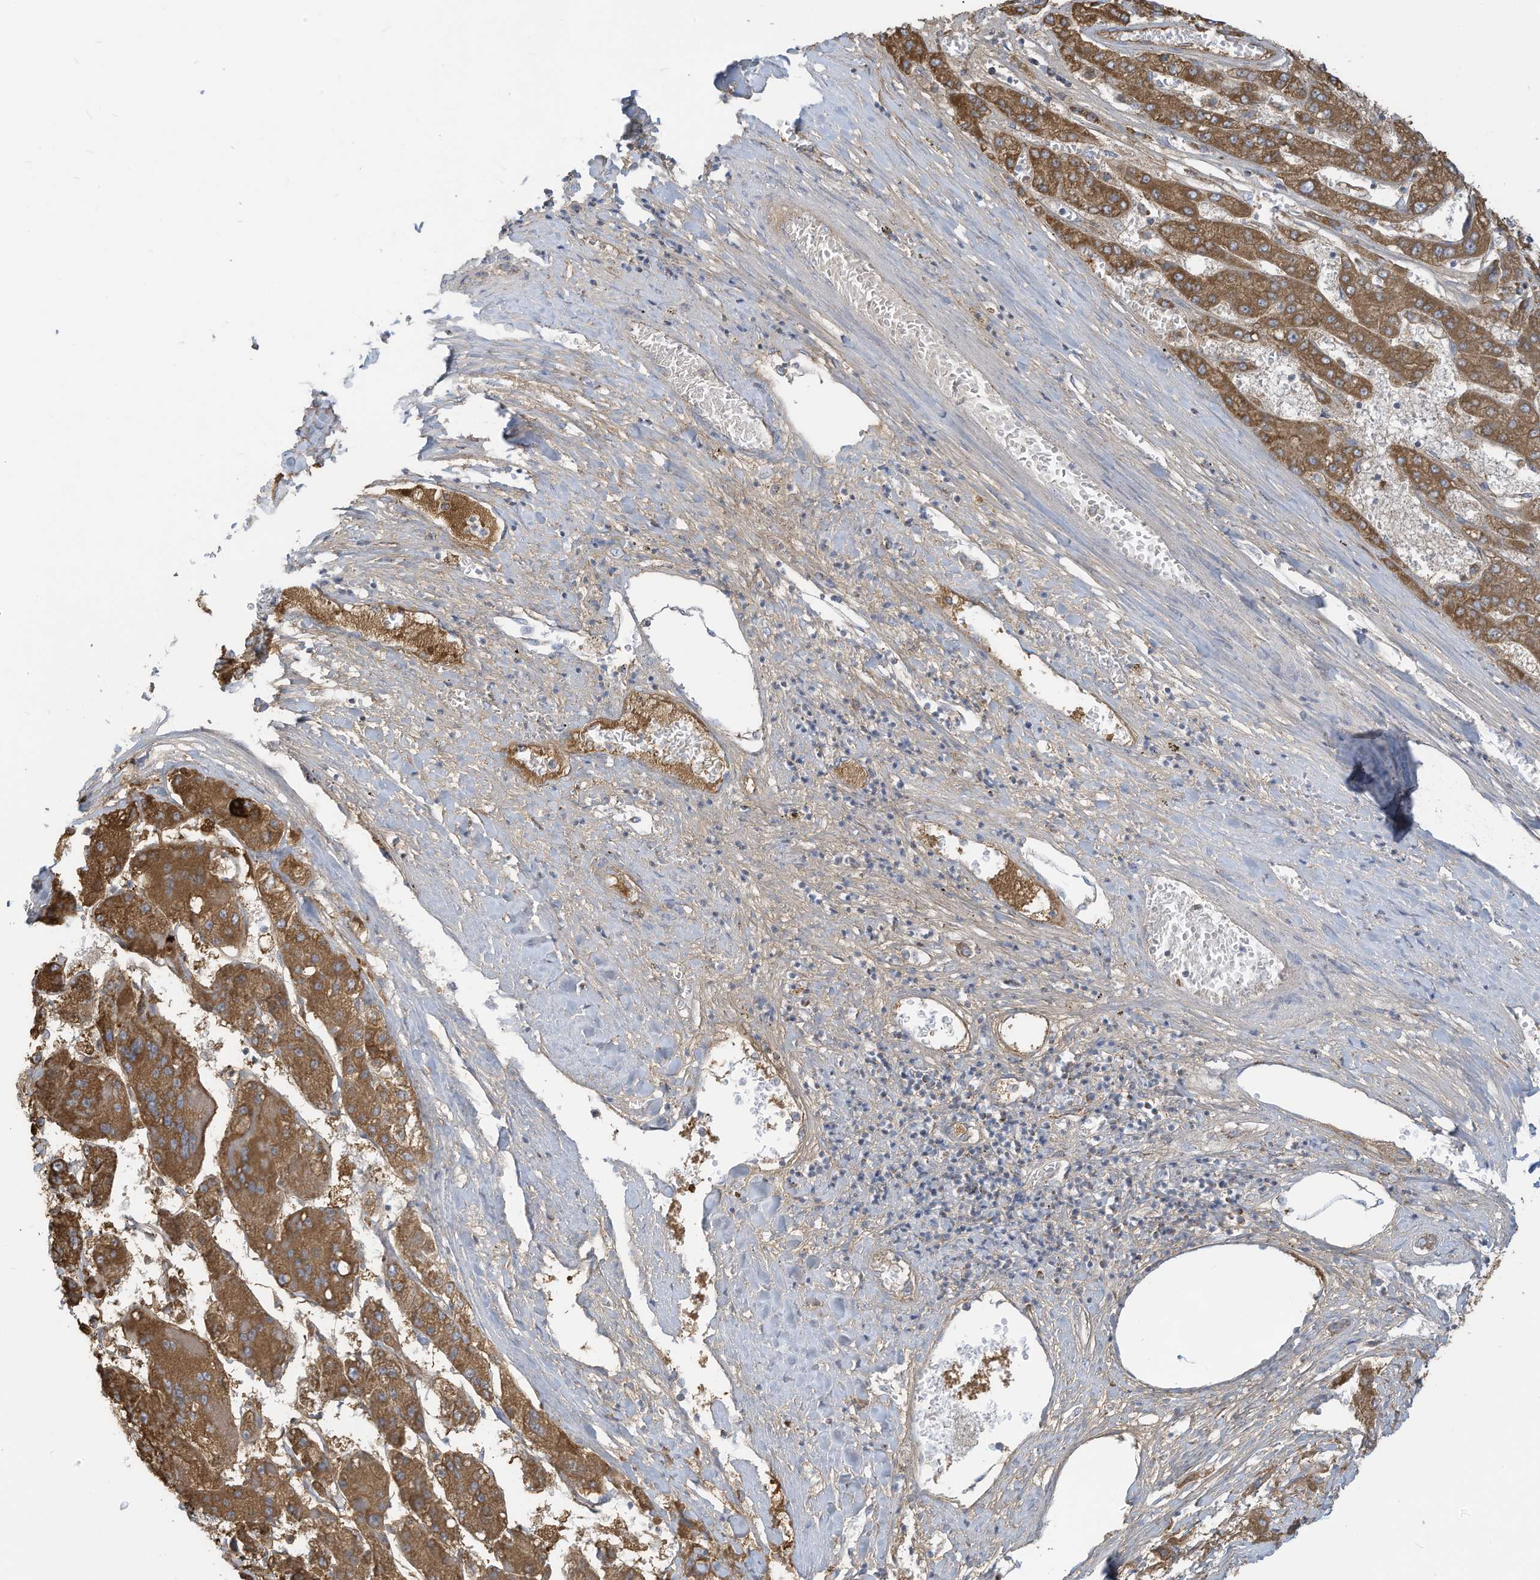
{"staining": {"intensity": "moderate", "quantity": ">75%", "location": "cytoplasmic/membranous"}, "tissue": "liver cancer", "cell_type": "Tumor cells", "image_type": "cancer", "snomed": [{"axis": "morphology", "description": "Carcinoma, Hepatocellular, NOS"}, {"axis": "topography", "description": "Liver"}], "caption": "Moderate cytoplasmic/membranous expression is identified in about >75% of tumor cells in liver cancer.", "gene": "NLN", "patient": {"sex": "female", "age": 73}}